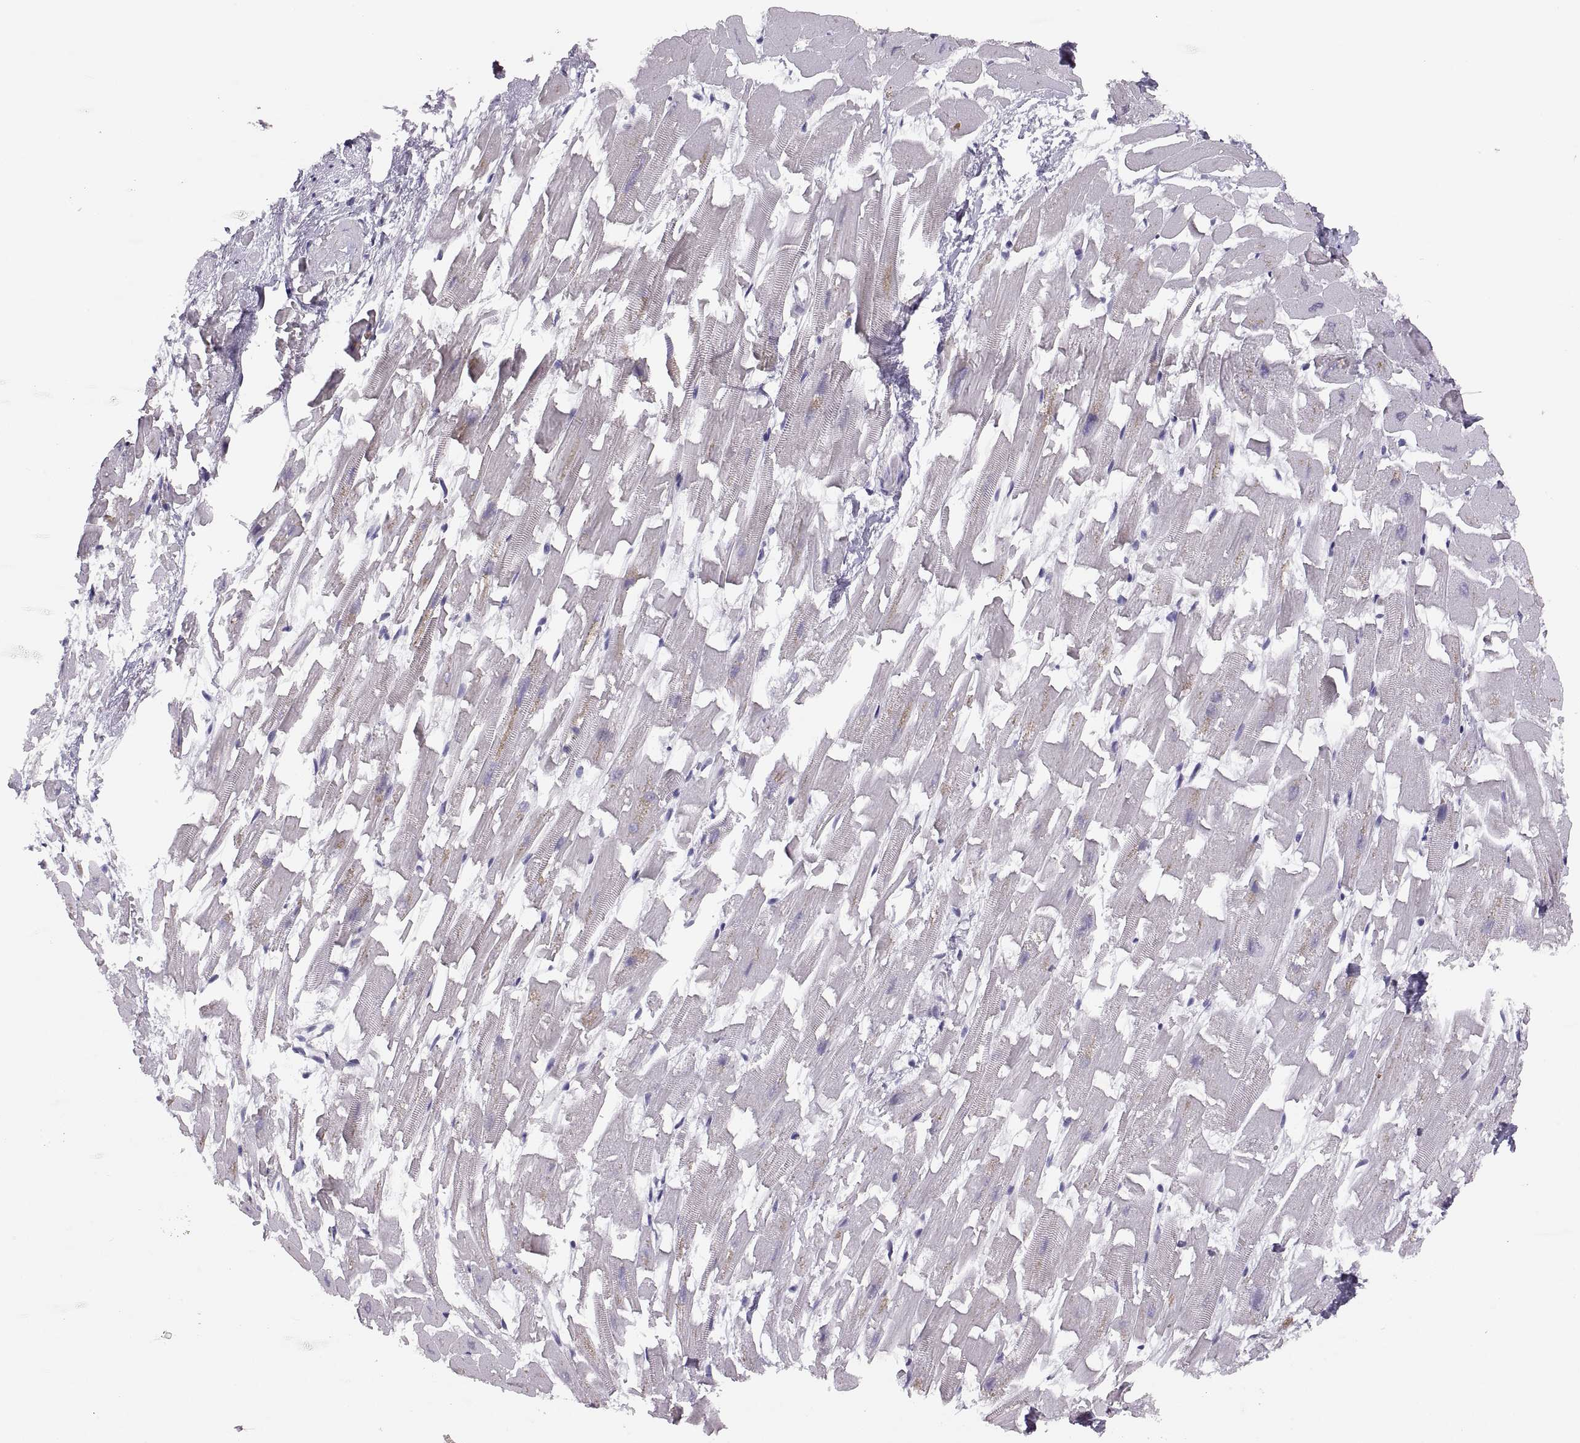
{"staining": {"intensity": "negative", "quantity": "none", "location": "none"}, "tissue": "heart muscle", "cell_type": "Cardiomyocytes", "image_type": "normal", "snomed": [{"axis": "morphology", "description": "Normal tissue, NOS"}, {"axis": "topography", "description": "Heart"}], "caption": "Cardiomyocytes show no significant positivity in normal heart muscle.", "gene": "ADH6", "patient": {"sex": "female", "age": 64}}